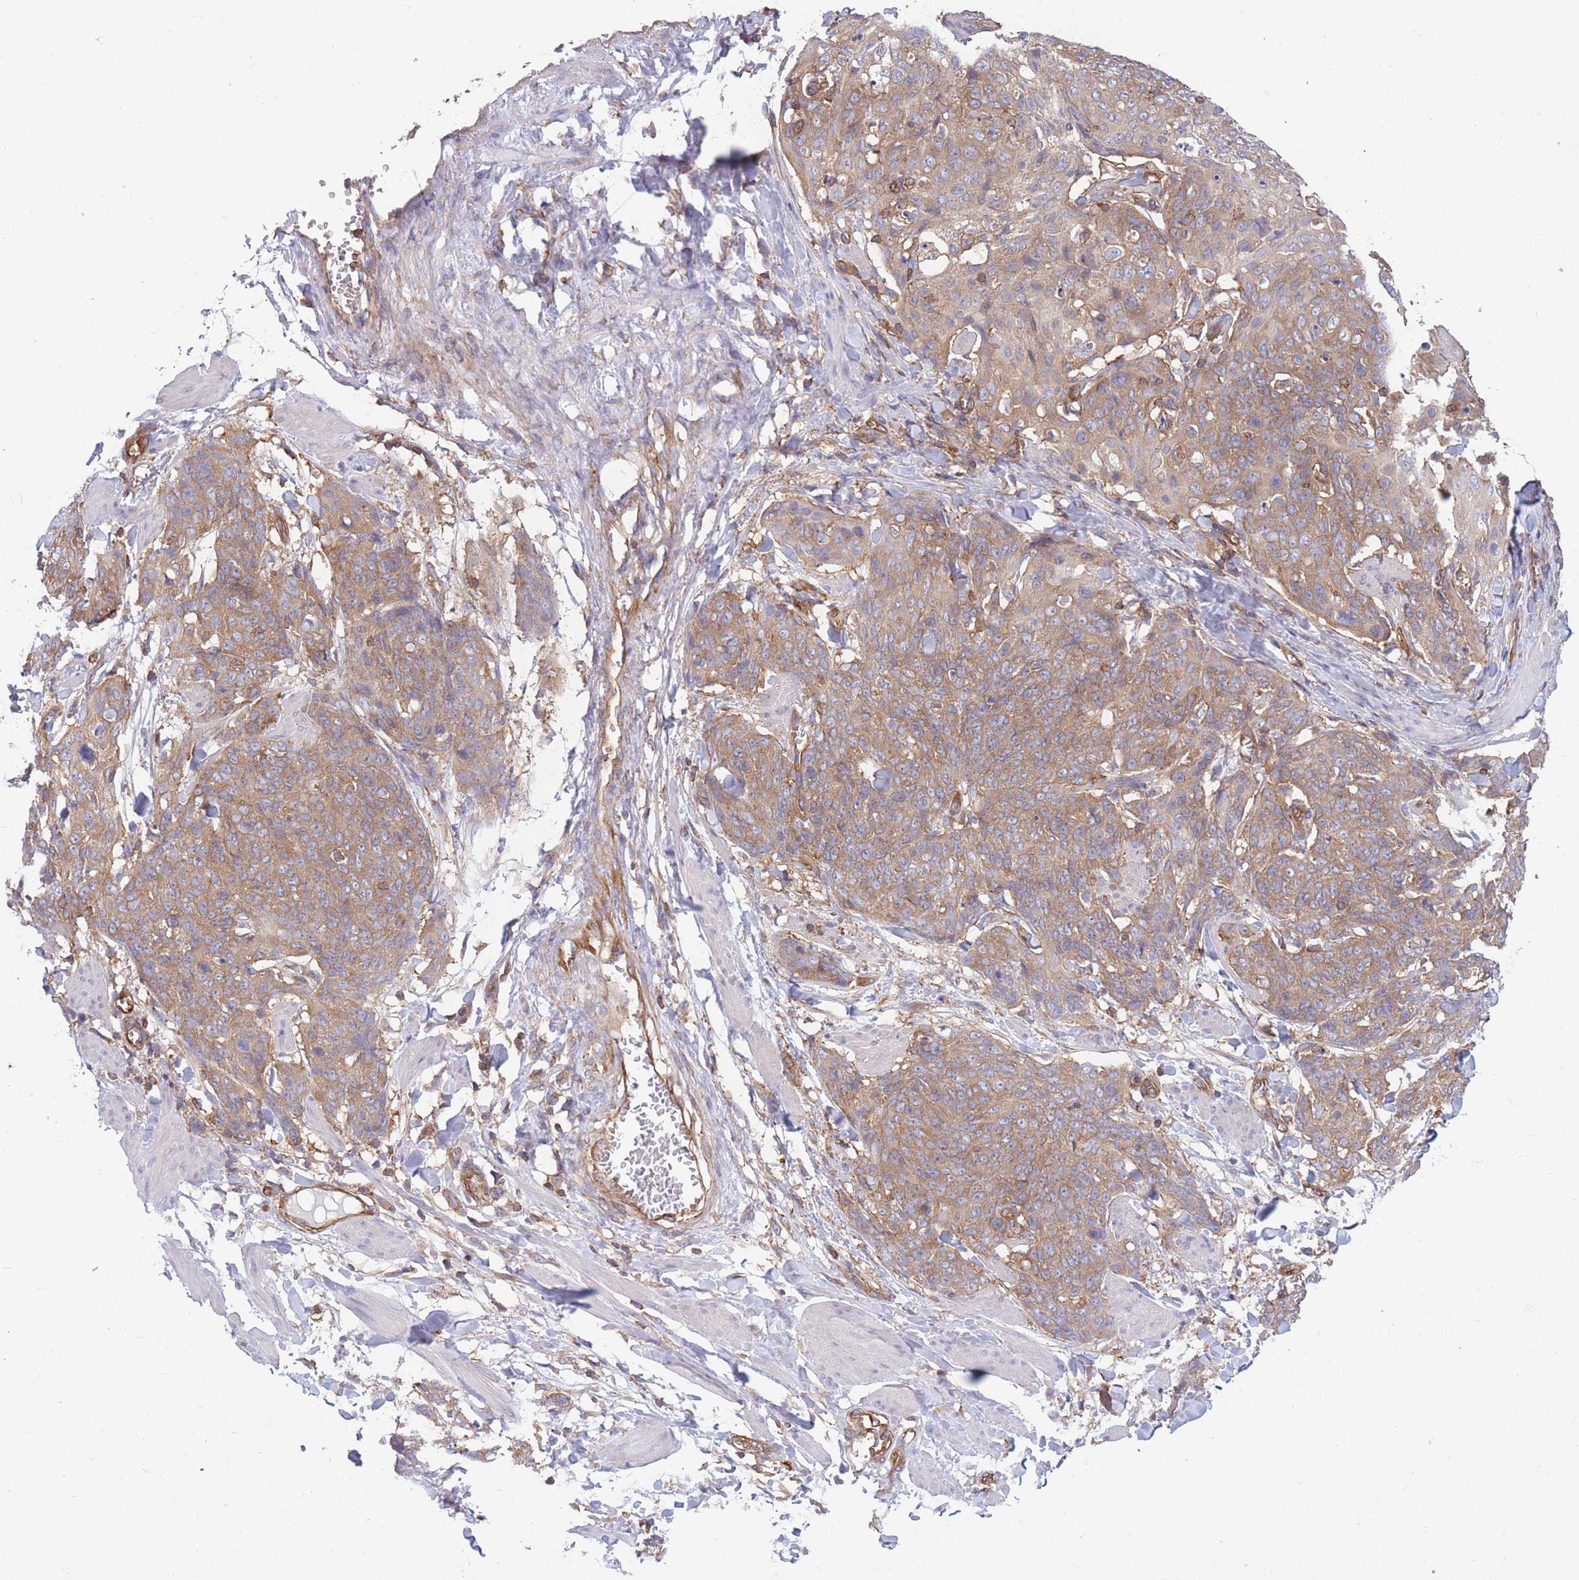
{"staining": {"intensity": "moderate", "quantity": "25%-75%", "location": "cytoplasmic/membranous"}, "tissue": "skin cancer", "cell_type": "Tumor cells", "image_type": "cancer", "snomed": [{"axis": "morphology", "description": "Squamous cell carcinoma, NOS"}, {"axis": "topography", "description": "Skin"}, {"axis": "topography", "description": "Vulva"}], "caption": "Immunohistochemical staining of skin squamous cell carcinoma demonstrates medium levels of moderate cytoplasmic/membranous protein staining in approximately 25%-75% of tumor cells. (DAB = brown stain, brightfield microscopy at high magnification).", "gene": "GGA1", "patient": {"sex": "female", "age": 85}}